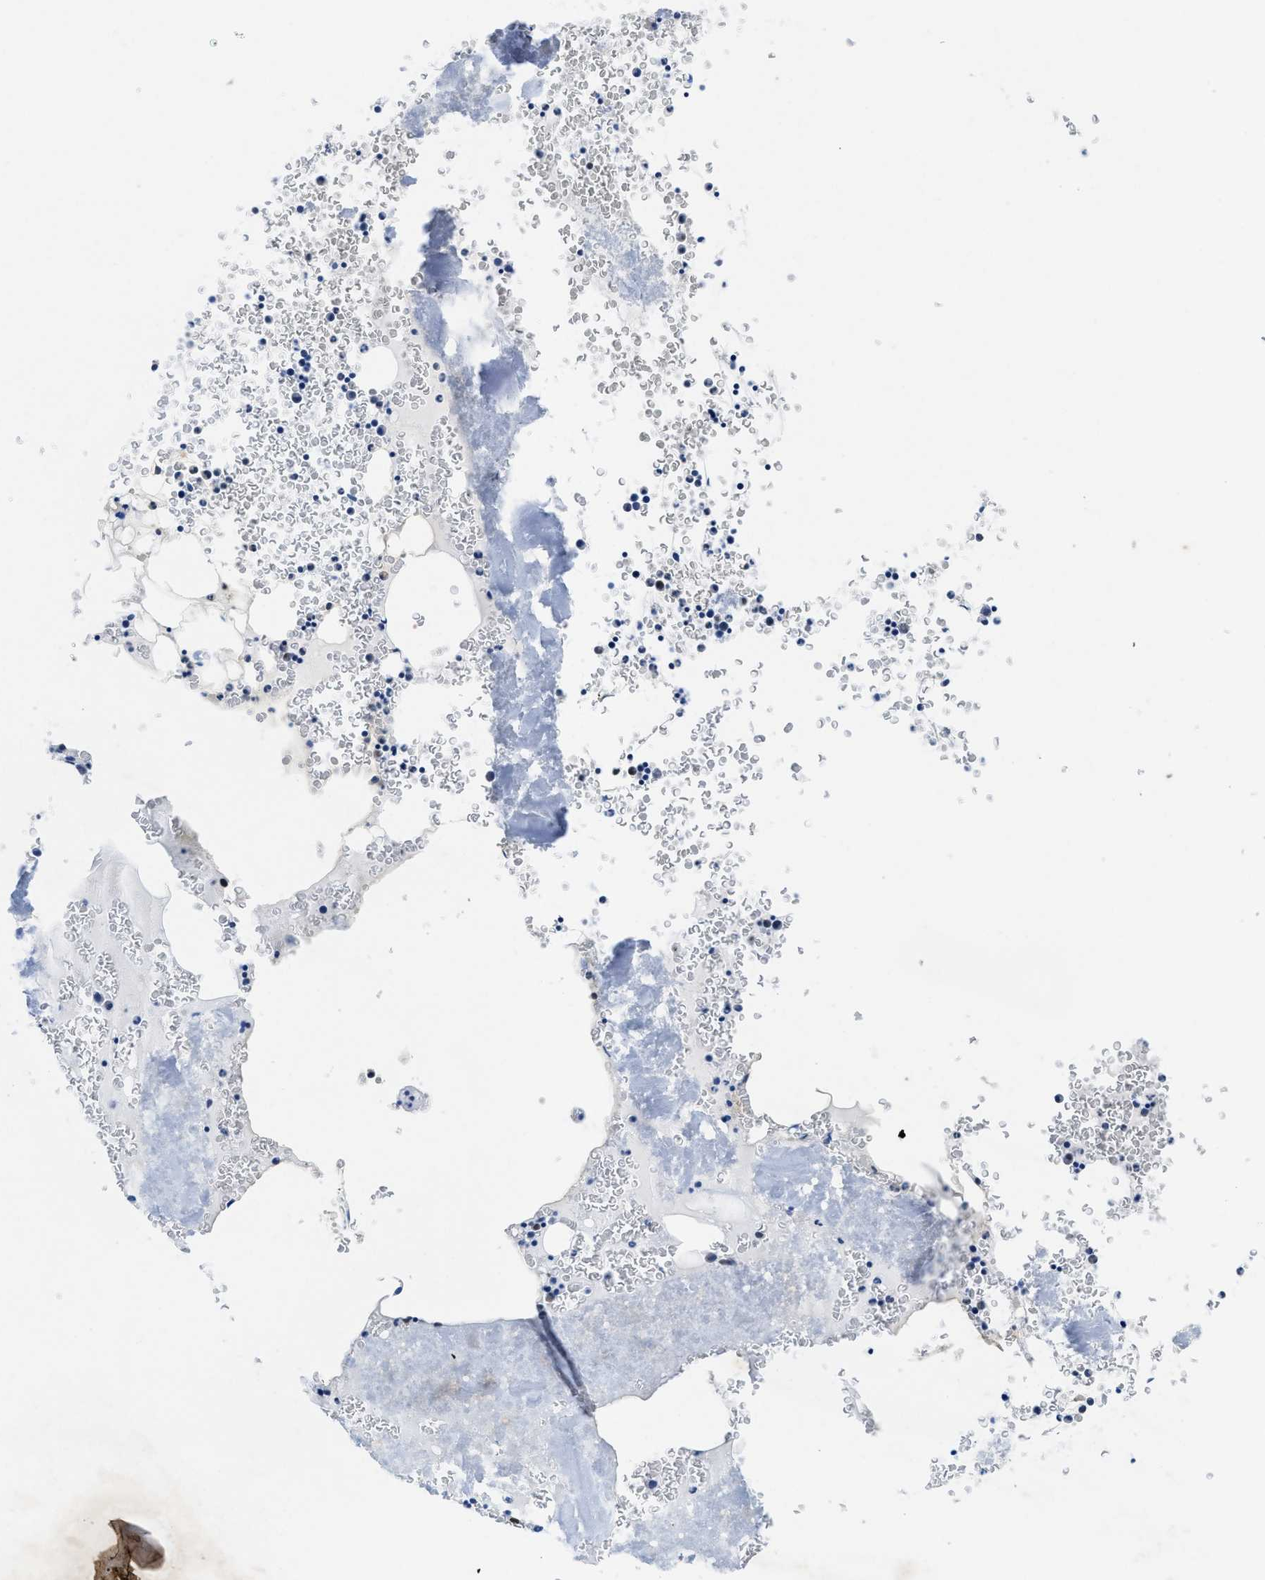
{"staining": {"intensity": "strong", "quantity": "25%-75%", "location": "nuclear"}, "tissue": "bone marrow", "cell_type": "Hematopoietic cells", "image_type": "normal", "snomed": [{"axis": "morphology", "description": "Normal tissue, NOS"}, {"axis": "morphology", "description": "Inflammation, NOS"}, {"axis": "topography", "description": "Bone marrow"}], "caption": "Immunohistochemical staining of benign human bone marrow exhibits 25%-75% levels of strong nuclear protein staining in about 25%-75% of hematopoietic cells.", "gene": "SAFB", "patient": {"sex": "male", "age": 37}}